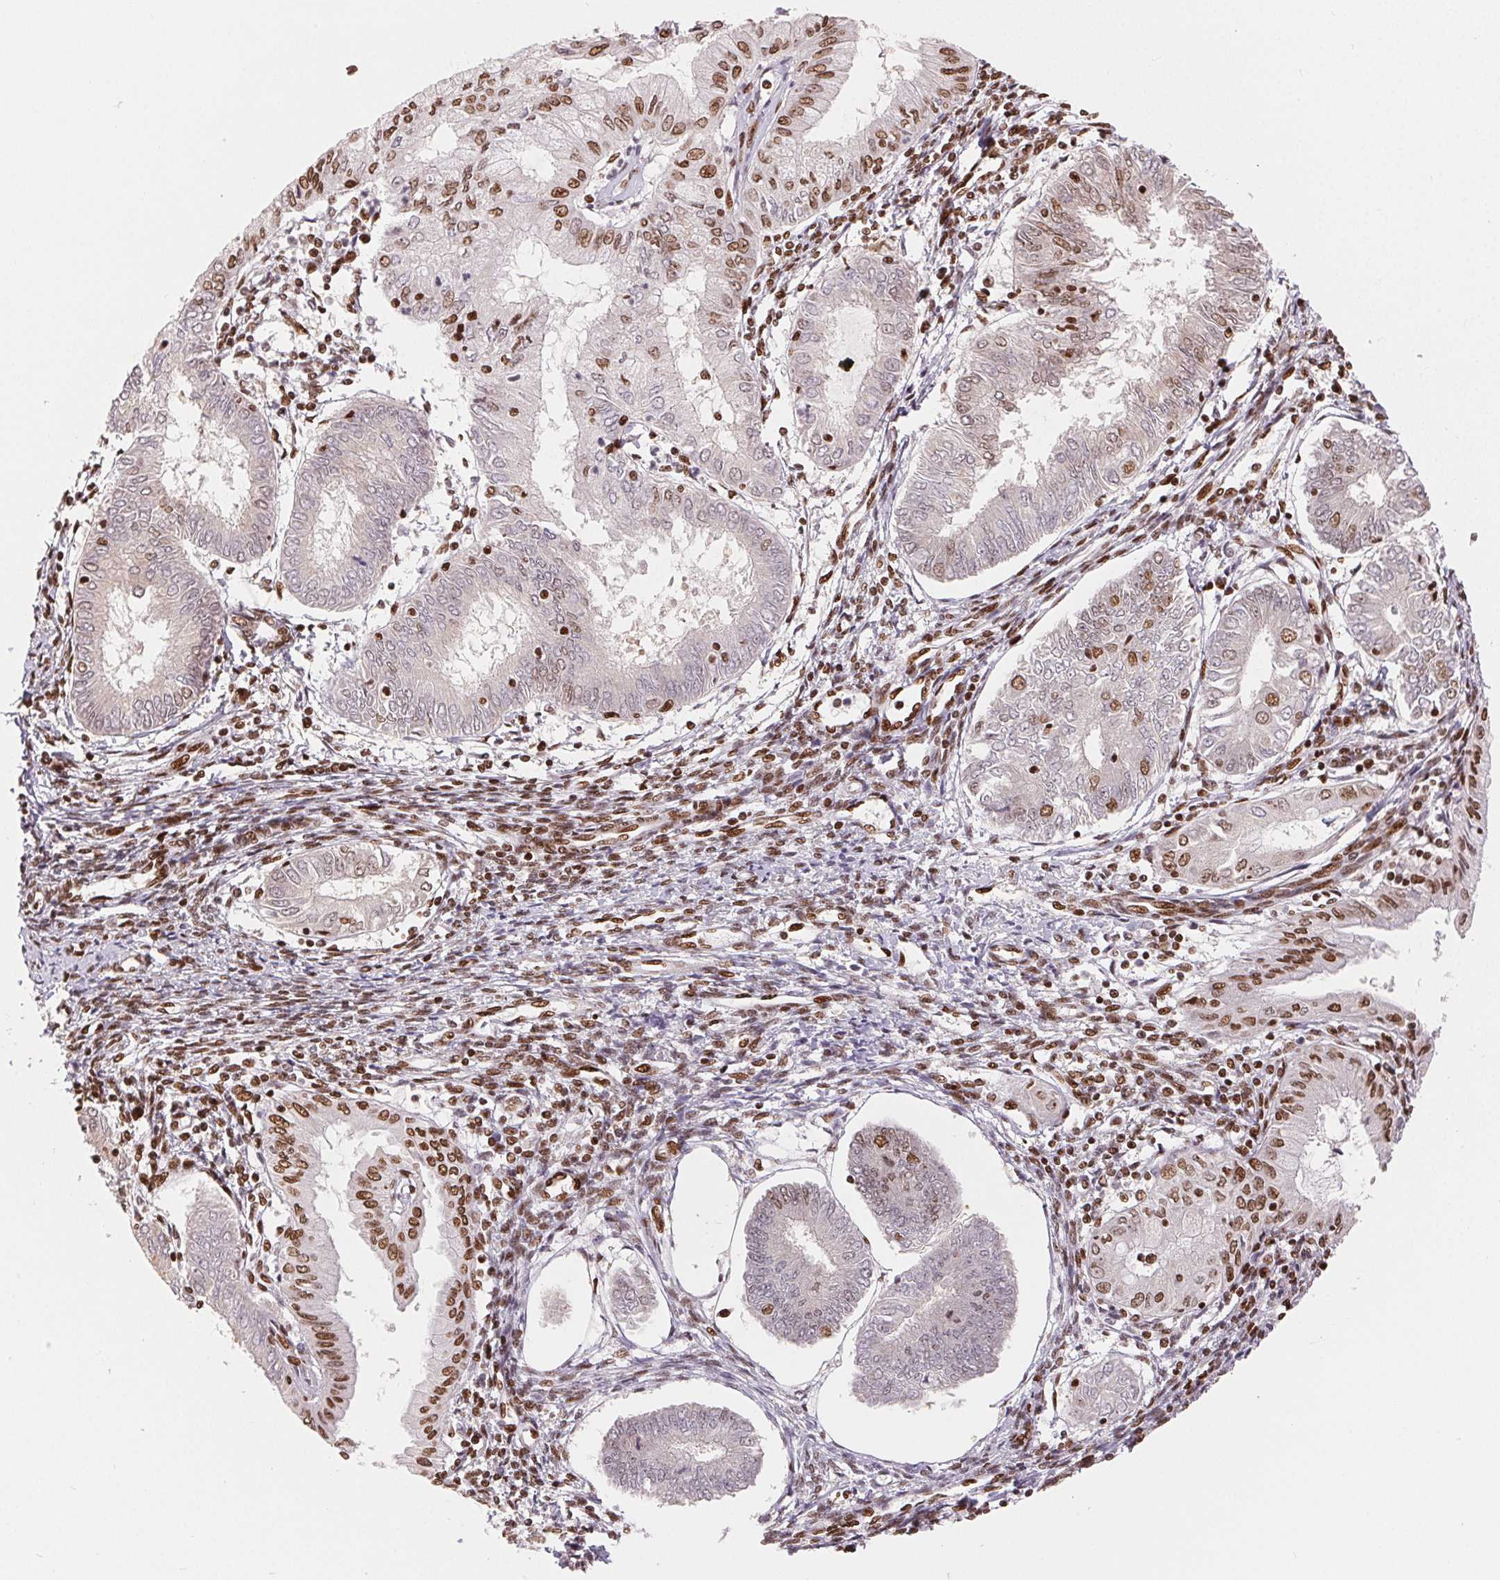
{"staining": {"intensity": "moderate", "quantity": "<25%", "location": "nuclear"}, "tissue": "endometrial cancer", "cell_type": "Tumor cells", "image_type": "cancer", "snomed": [{"axis": "morphology", "description": "Adenocarcinoma, NOS"}, {"axis": "topography", "description": "Endometrium"}], "caption": "Immunohistochemistry (IHC) of human endometrial cancer demonstrates low levels of moderate nuclear expression in about <25% of tumor cells.", "gene": "ZNF80", "patient": {"sex": "female", "age": 68}}